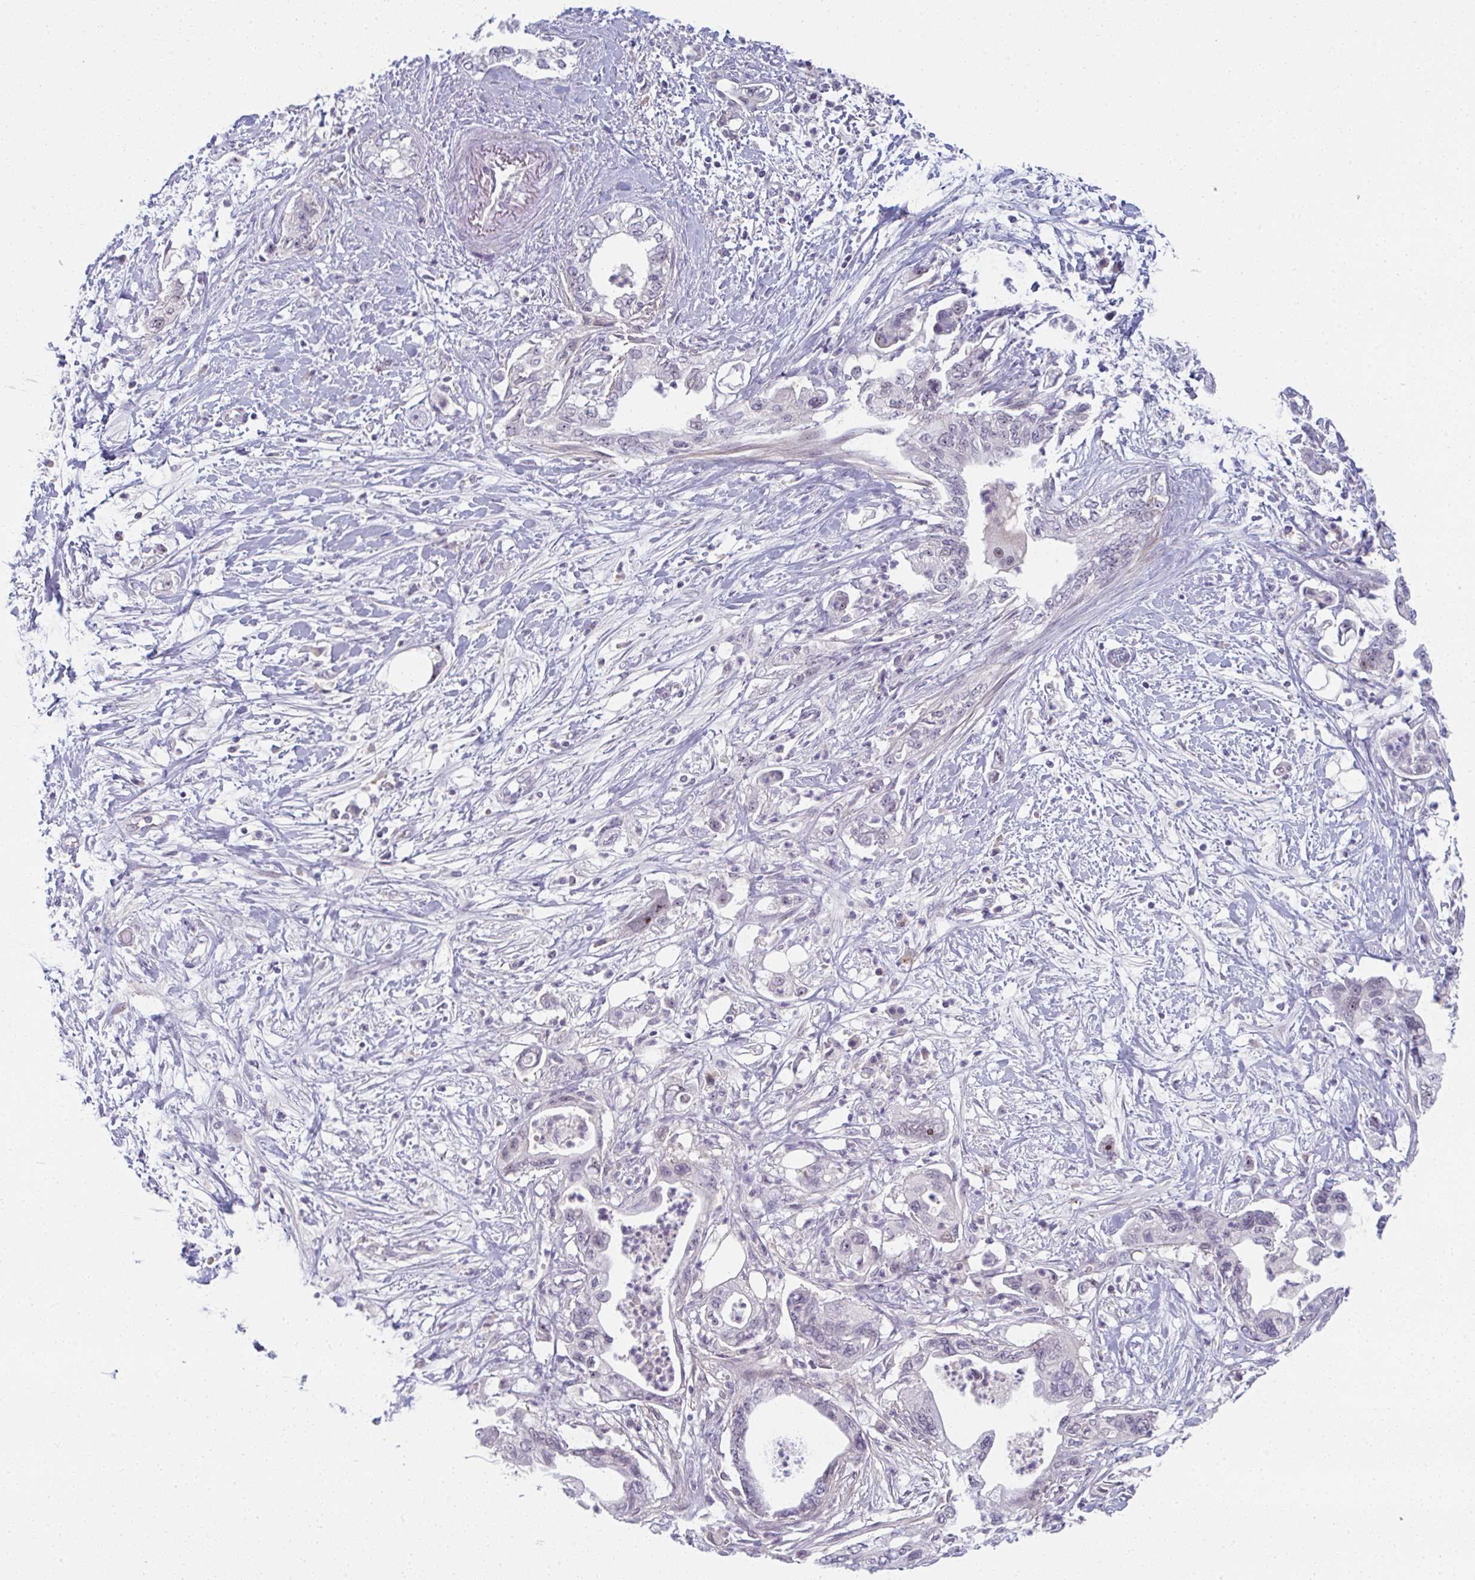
{"staining": {"intensity": "negative", "quantity": "none", "location": "none"}, "tissue": "pancreatic cancer", "cell_type": "Tumor cells", "image_type": "cancer", "snomed": [{"axis": "morphology", "description": "Adenocarcinoma, NOS"}, {"axis": "topography", "description": "Pancreas"}], "caption": "Immunohistochemical staining of human pancreatic cancer demonstrates no significant expression in tumor cells.", "gene": "PPFIA4", "patient": {"sex": "female", "age": 73}}